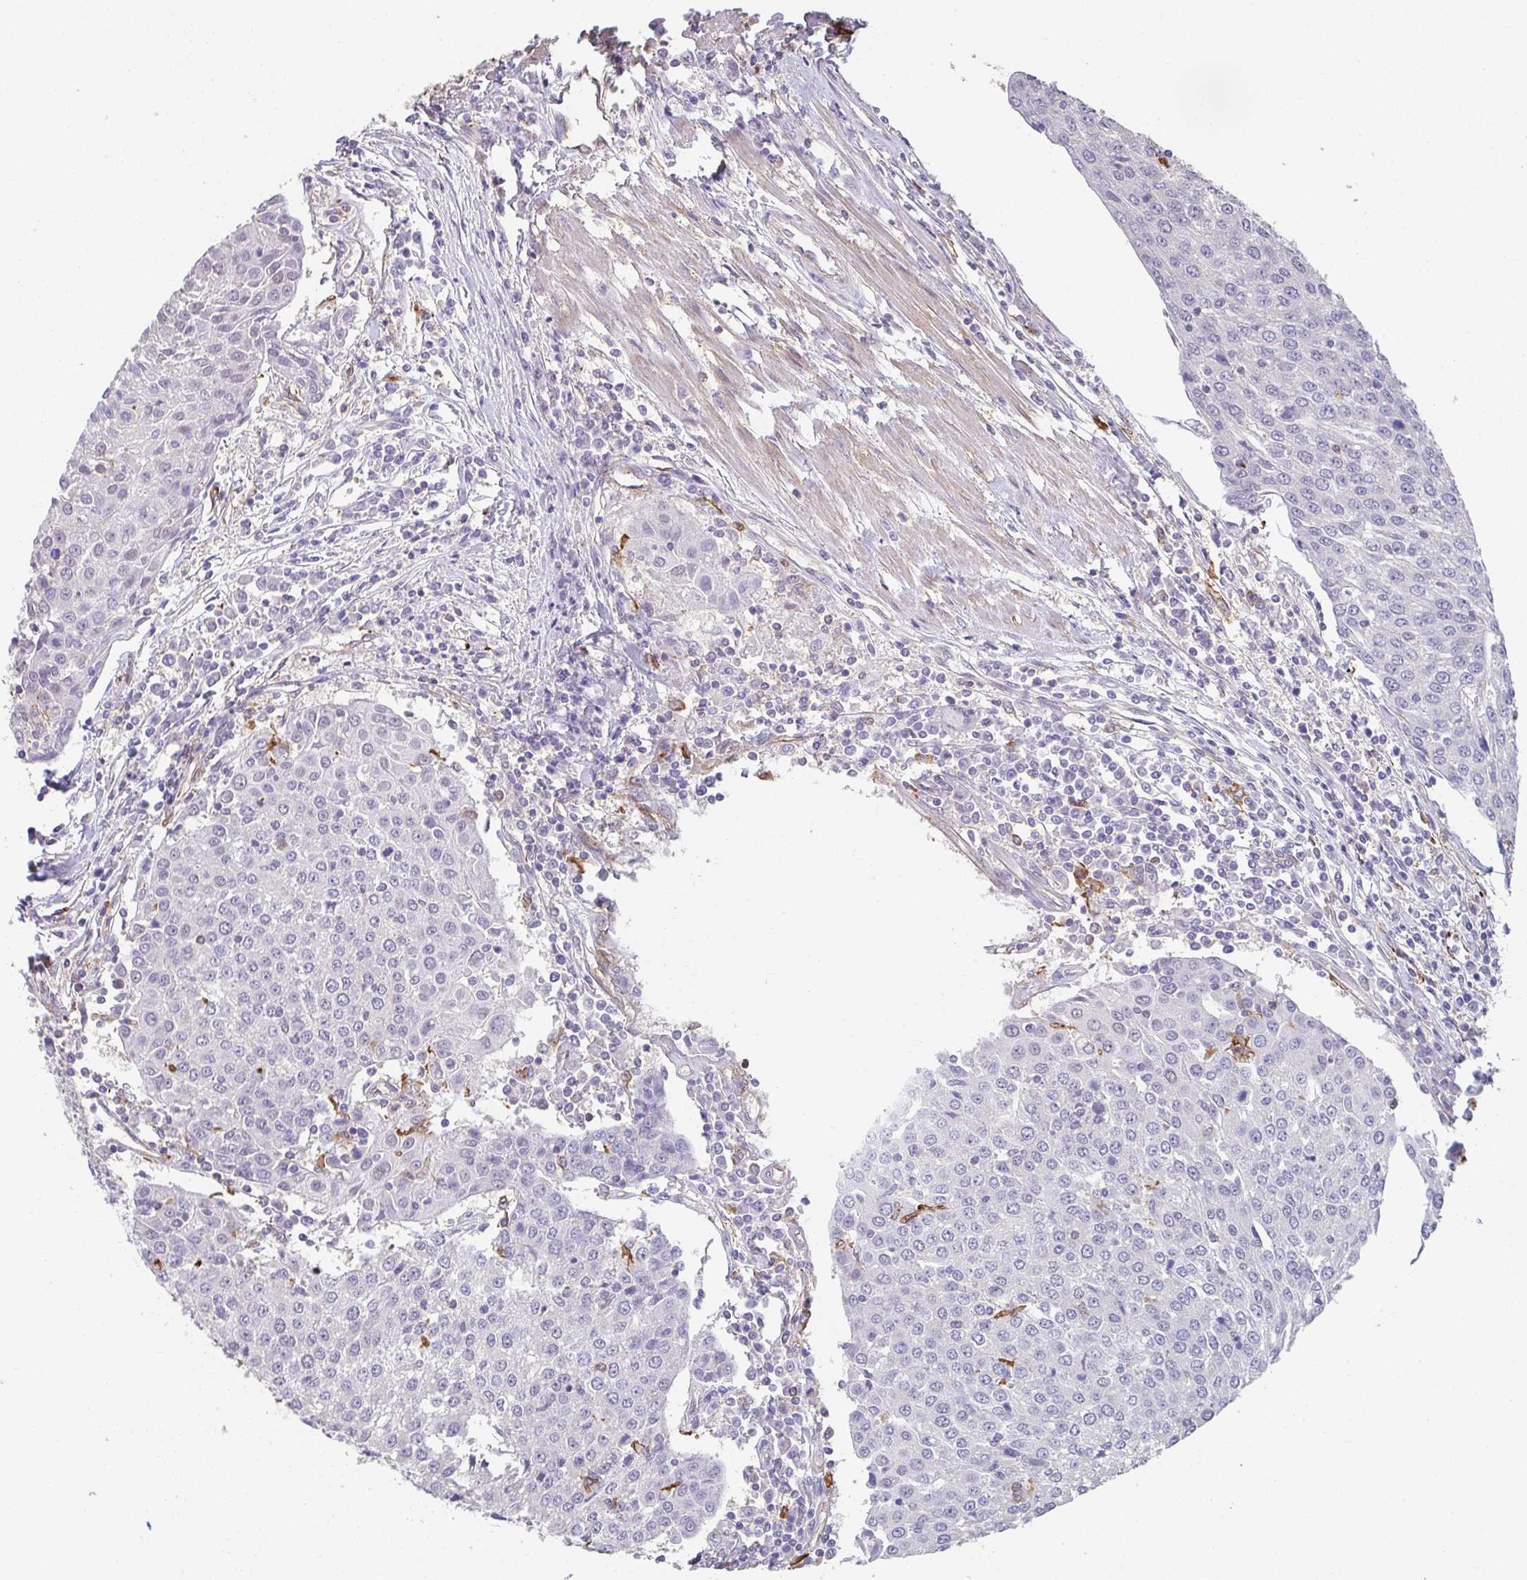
{"staining": {"intensity": "negative", "quantity": "none", "location": "none"}, "tissue": "urothelial cancer", "cell_type": "Tumor cells", "image_type": "cancer", "snomed": [{"axis": "morphology", "description": "Urothelial carcinoma, High grade"}, {"axis": "topography", "description": "Urinary bladder"}], "caption": "Tumor cells are negative for brown protein staining in urothelial cancer.", "gene": "DBN1", "patient": {"sex": "female", "age": 85}}